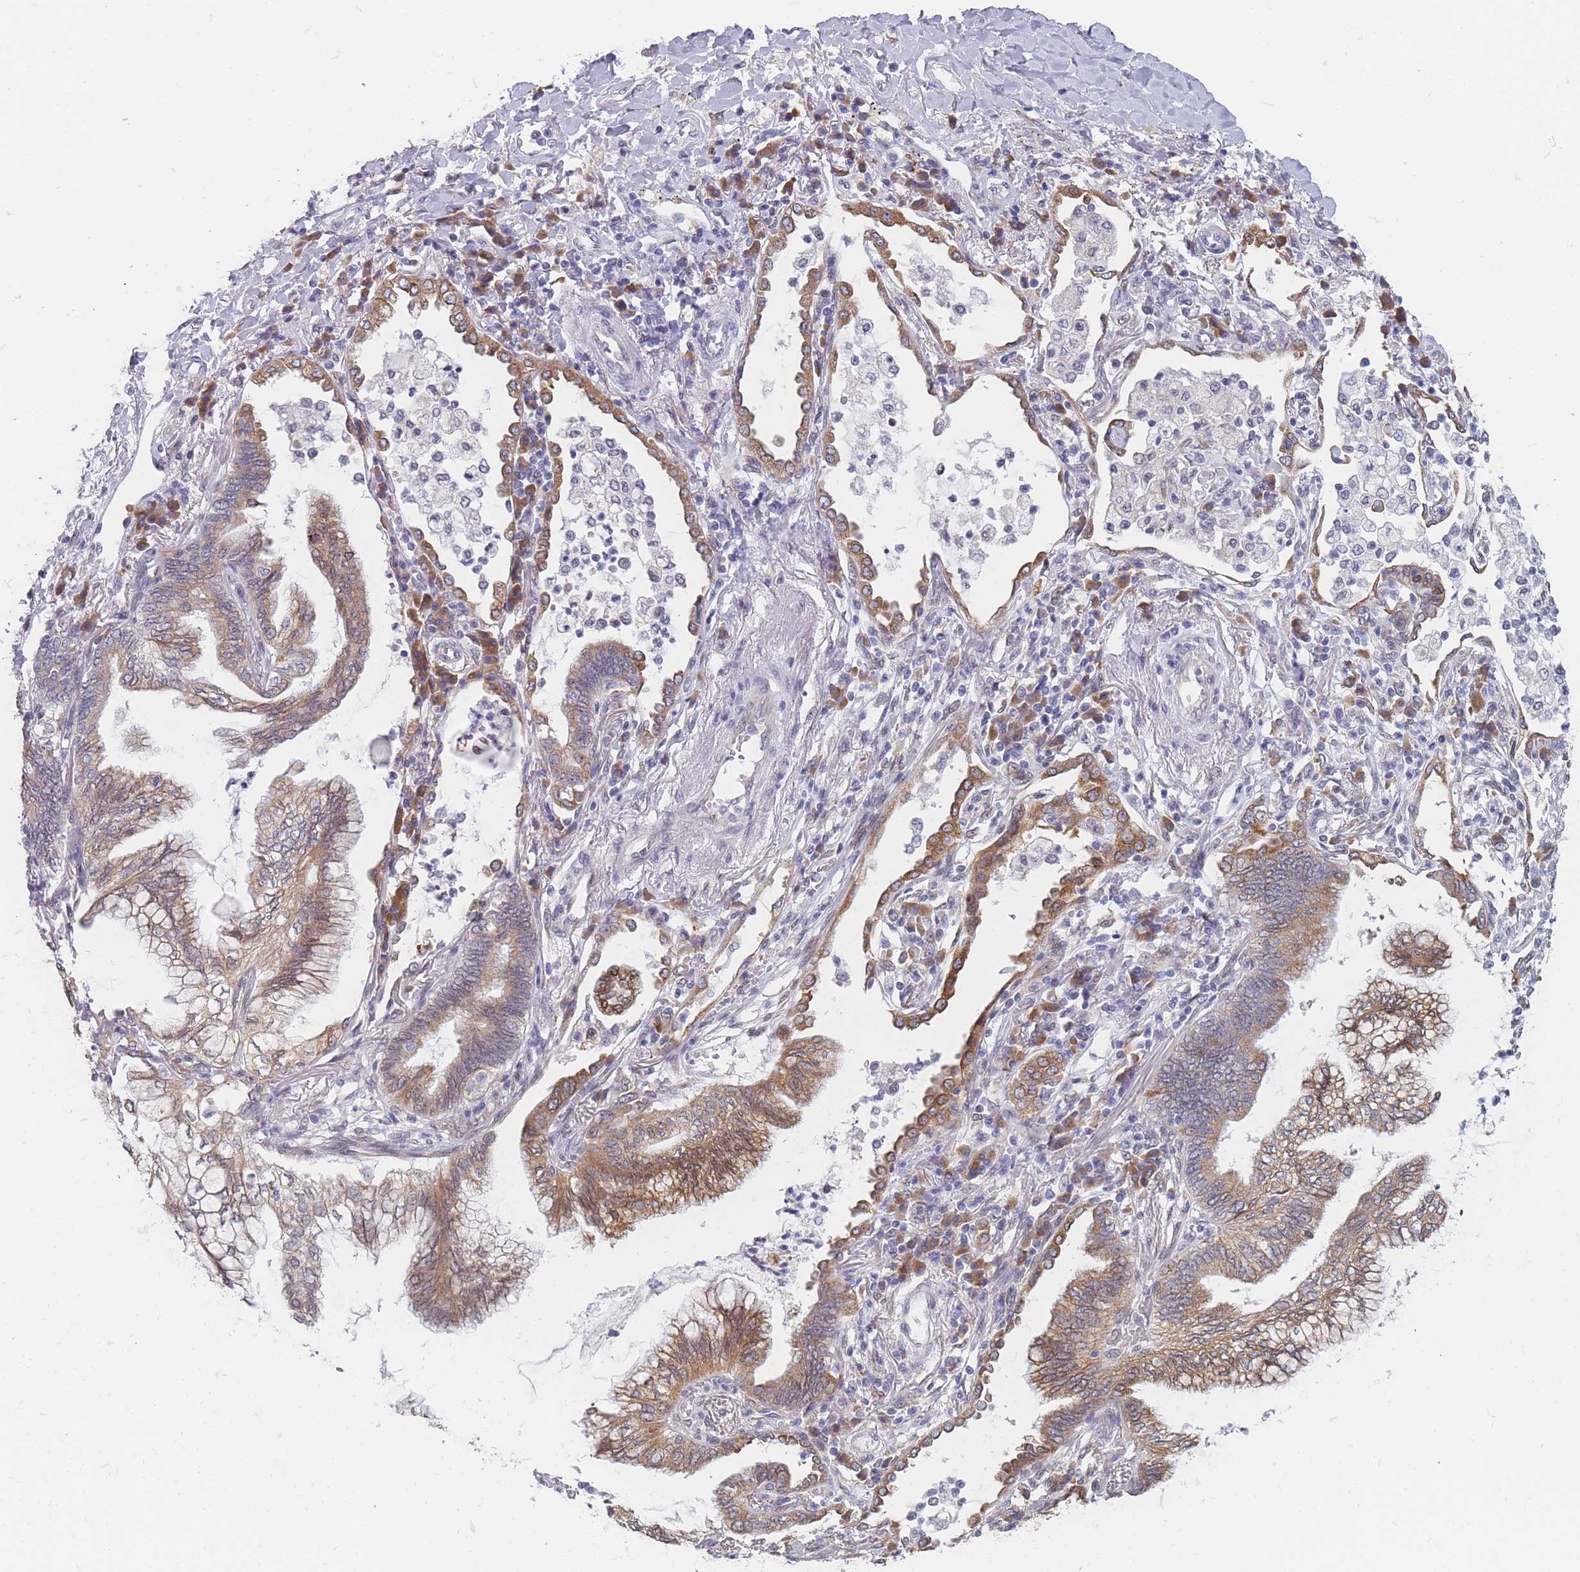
{"staining": {"intensity": "moderate", "quantity": ">75%", "location": "cytoplasmic/membranous"}, "tissue": "lung cancer", "cell_type": "Tumor cells", "image_type": "cancer", "snomed": [{"axis": "morphology", "description": "Adenocarcinoma, NOS"}, {"axis": "topography", "description": "Lung"}], "caption": "This image demonstrates immunohistochemistry staining of human lung adenocarcinoma, with medium moderate cytoplasmic/membranous positivity in approximately >75% of tumor cells.", "gene": "TMED10", "patient": {"sex": "female", "age": 70}}